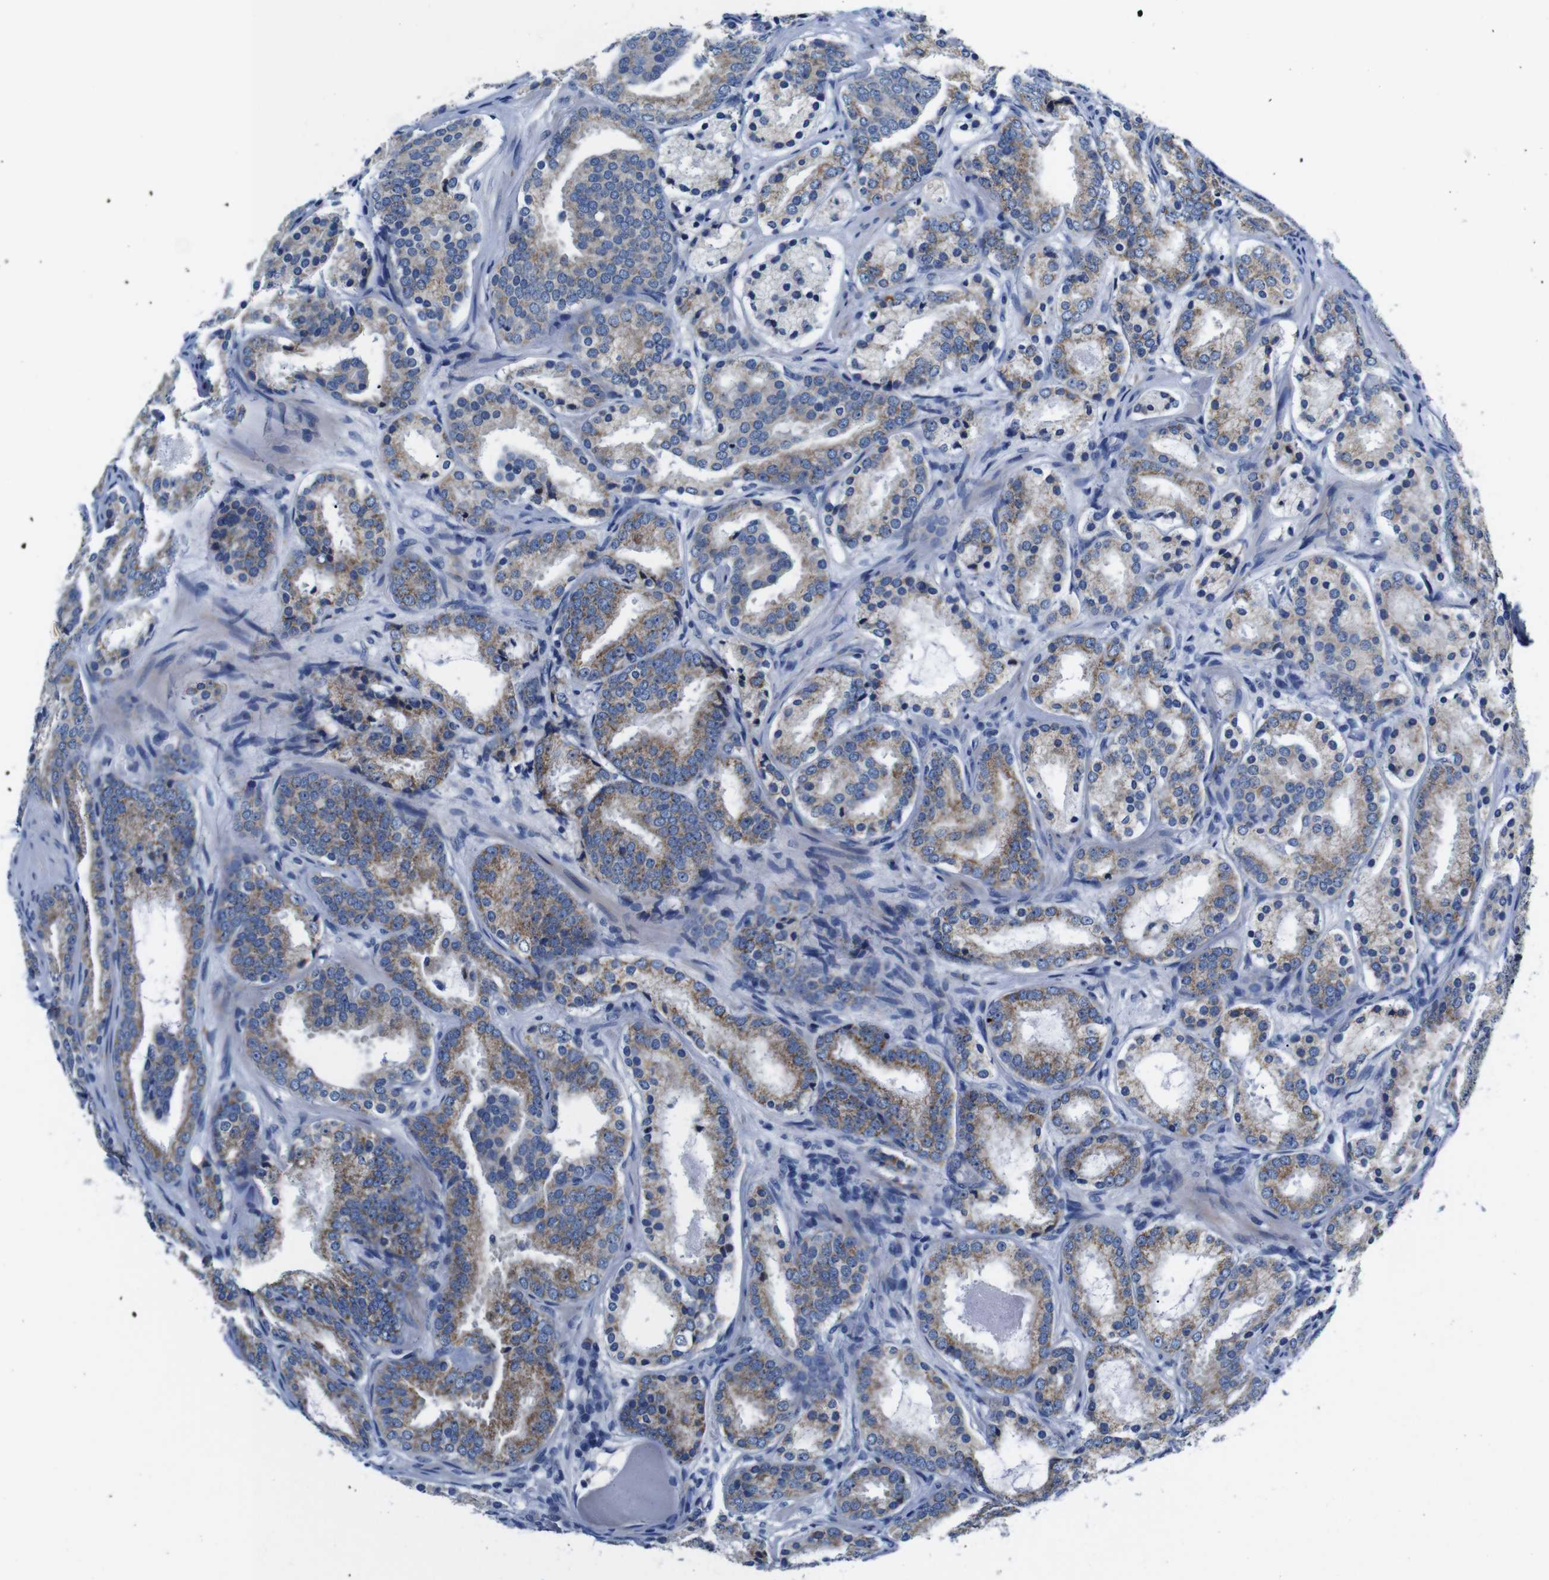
{"staining": {"intensity": "moderate", "quantity": "25%-75%", "location": "cytoplasmic/membranous"}, "tissue": "prostate cancer", "cell_type": "Tumor cells", "image_type": "cancer", "snomed": [{"axis": "morphology", "description": "Adenocarcinoma, Low grade"}, {"axis": "topography", "description": "Prostate"}], "caption": "IHC of prostate cancer (adenocarcinoma (low-grade)) reveals medium levels of moderate cytoplasmic/membranous staining in approximately 25%-75% of tumor cells.", "gene": "SNX19", "patient": {"sex": "male", "age": 69}}